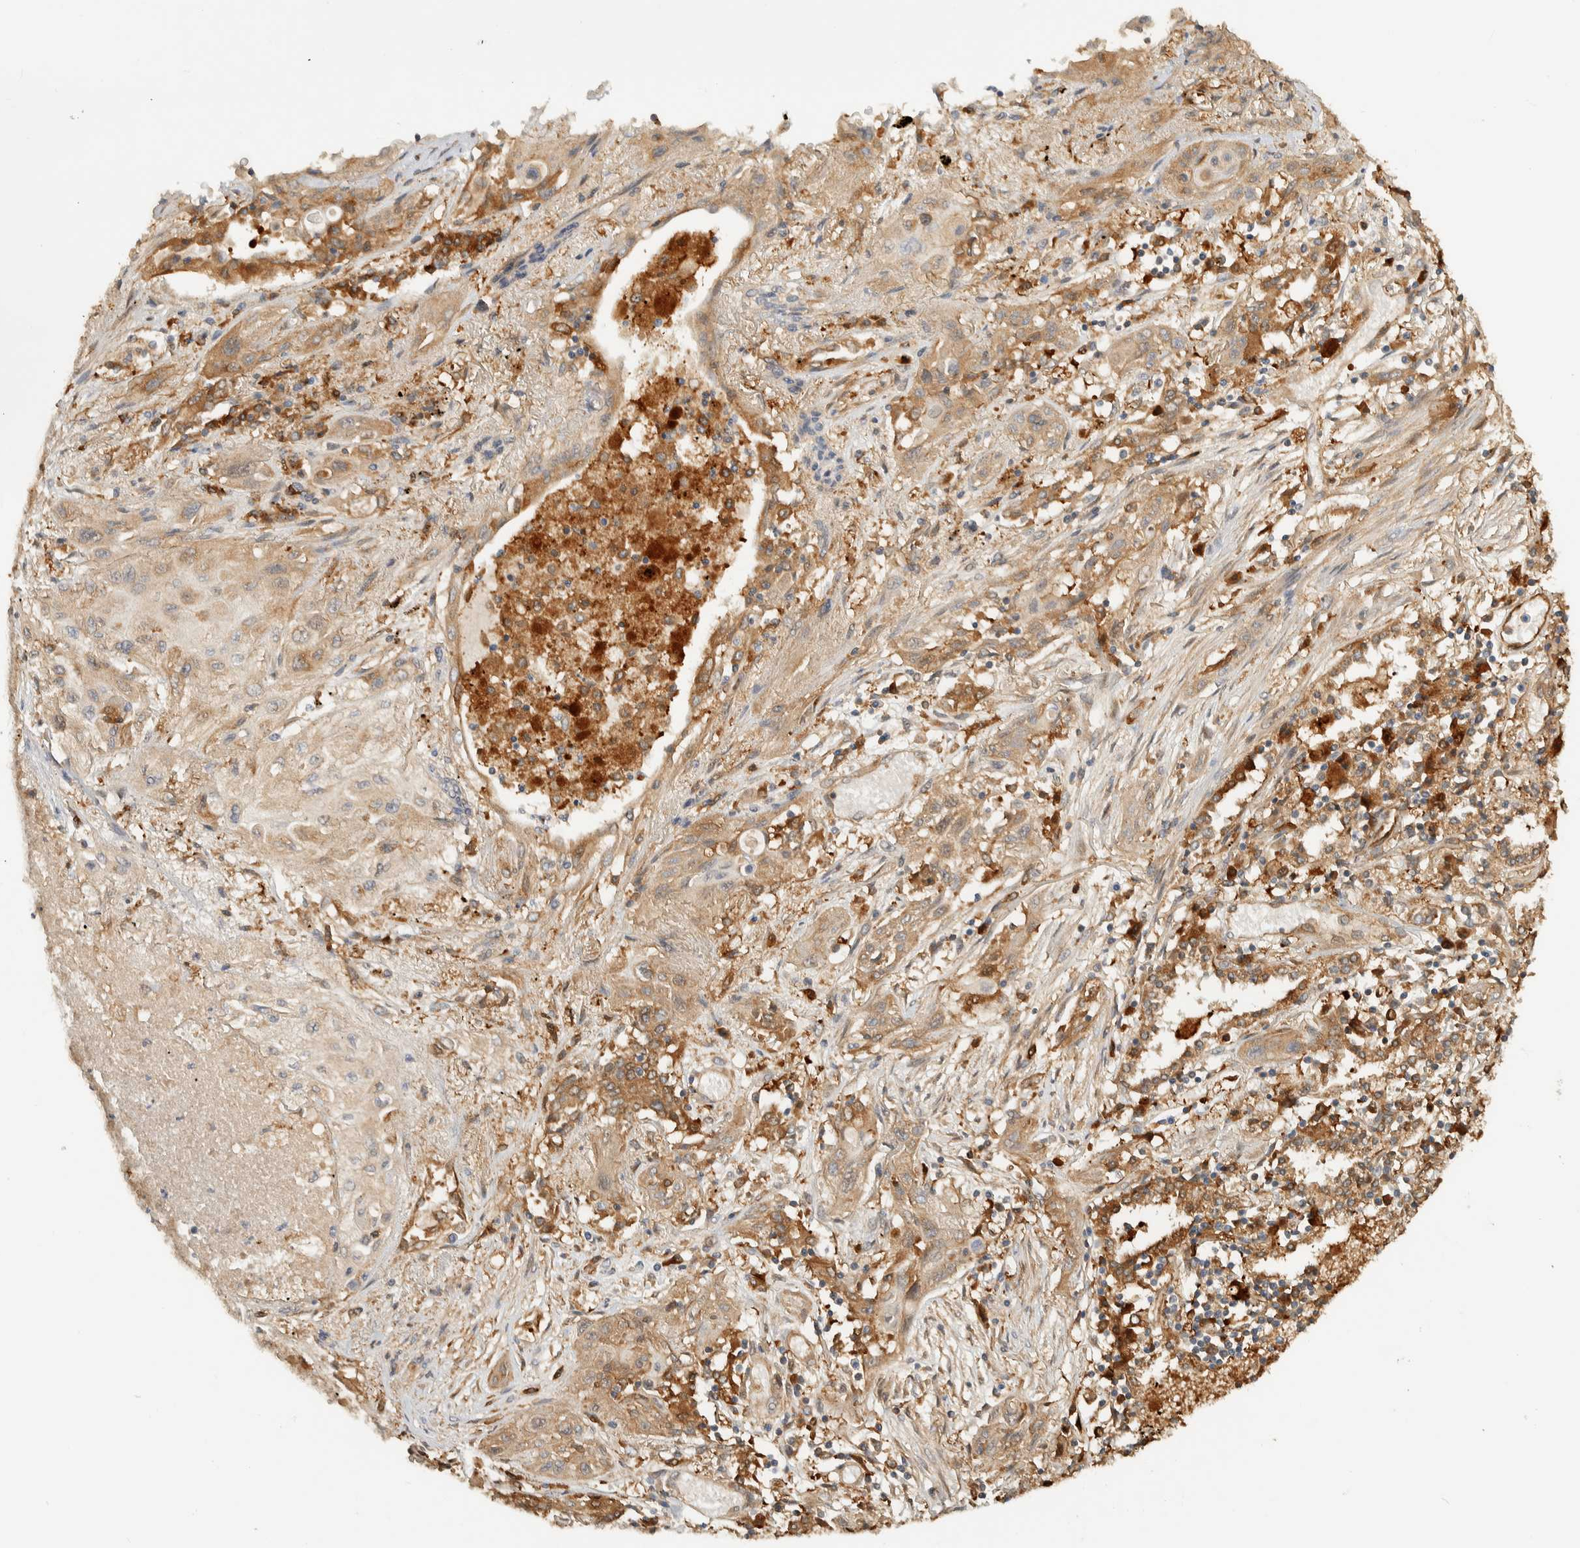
{"staining": {"intensity": "moderate", "quantity": ">75%", "location": "cytoplasmic/membranous"}, "tissue": "lung cancer", "cell_type": "Tumor cells", "image_type": "cancer", "snomed": [{"axis": "morphology", "description": "Squamous cell carcinoma, NOS"}, {"axis": "topography", "description": "Lung"}], "caption": "The photomicrograph exhibits immunohistochemical staining of lung cancer (squamous cell carcinoma). There is moderate cytoplasmic/membranous positivity is seen in approximately >75% of tumor cells.", "gene": "TMEM192", "patient": {"sex": "female", "age": 47}}